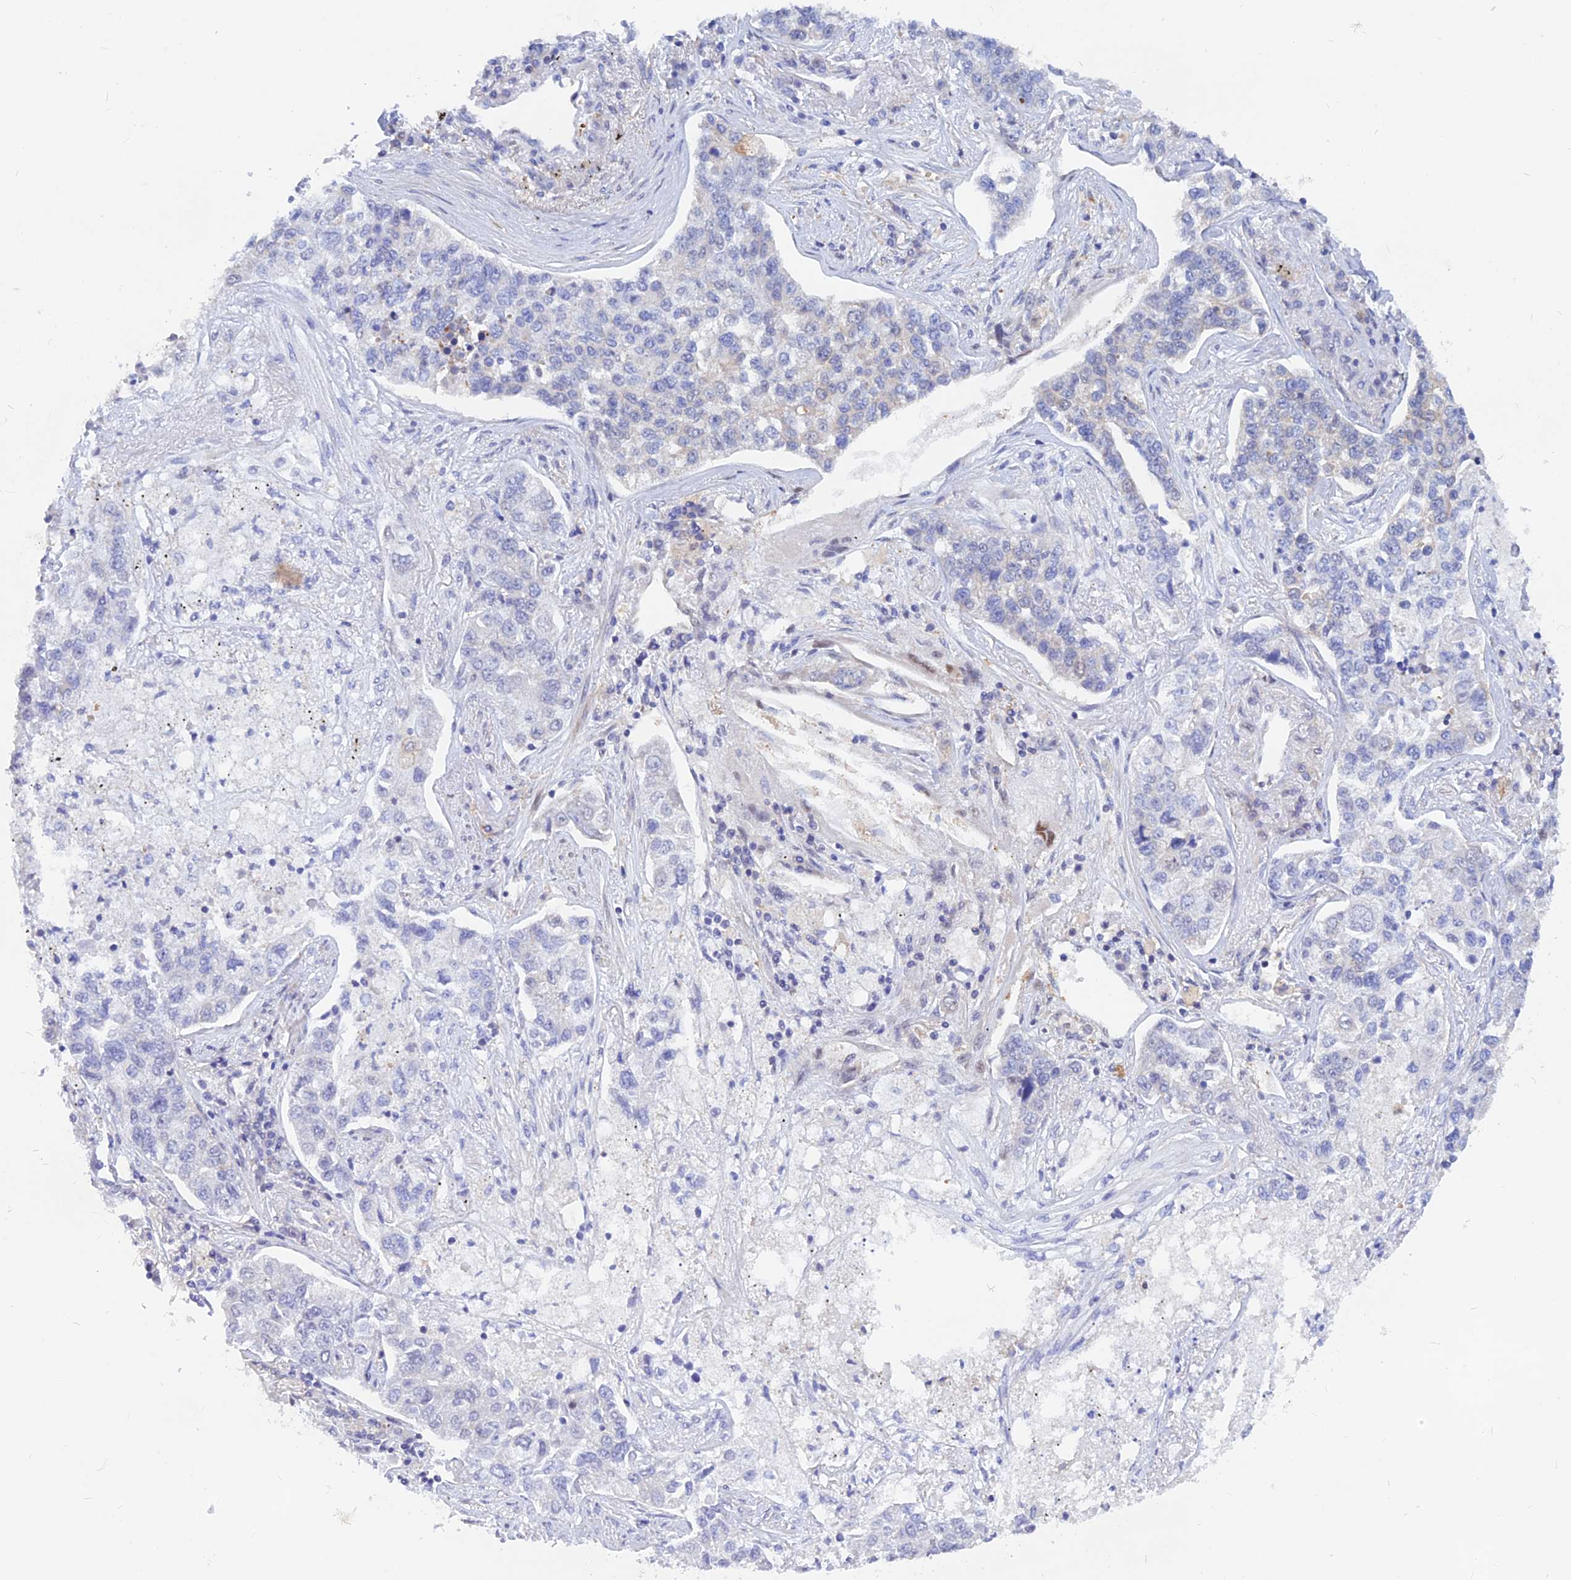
{"staining": {"intensity": "negative", "quantity": "none", "location": "none"}, "tissue": "lung cancer", "cell_type": "Tumor cells", "image_type": "cancer", "snomed": [{"axis": "morphology", "description": "Adenocarcinoma, NOS"}, {"axis": "topography", "description": "Lung"}], "caption": "Tumor cells show no significant protein staining in lung adenocarcinoma.", "gene": "DNAJC16", "patient": {"sex": "male", "age": 49}}